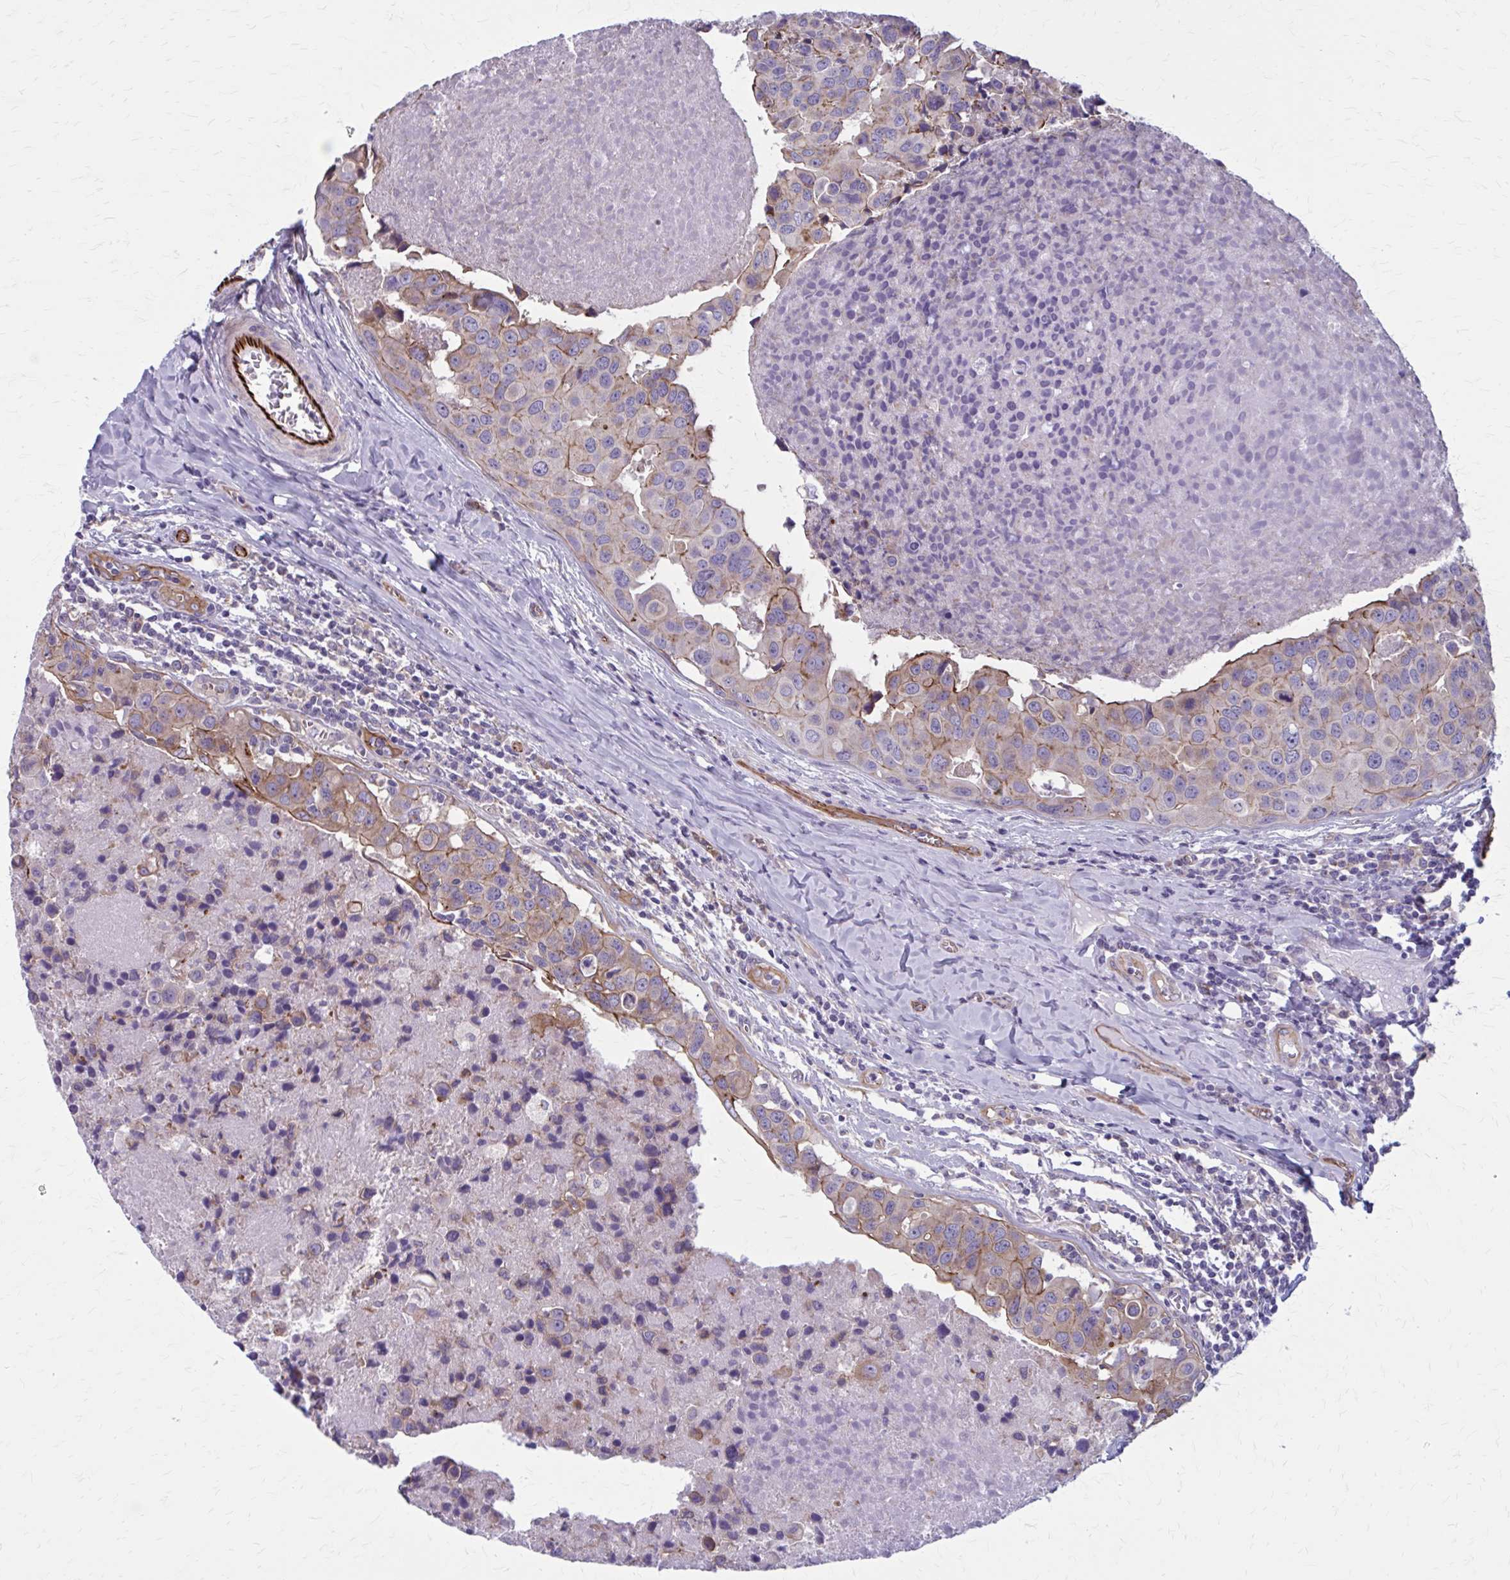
{"staining": {"intensity": "moderate", "quantity": "<25%", "location": "cytoplasmic/membranous"}, "tissue": "breast cancer", "cell_type": "Tumor cells", "image_type": "cancer", "snomed": [{"axis": "morphology", "description": "Duct carcinoma"}, {"axis": "topography", "description": "Breast"}], "caption": "Immunohistochemistry (IHC) micrograph of neoplastic tissue: breast intraductal carcinoma stained using immunohistochemistry demonstrates low levels of moderate protein expression localized specifically in the cytoplasmic/membranous of tumor cells, appearing as a cytoplasmic/membranous brown color.", "gene": "ZDHHC7", "patient": {"sex": "female", "age": 24}}